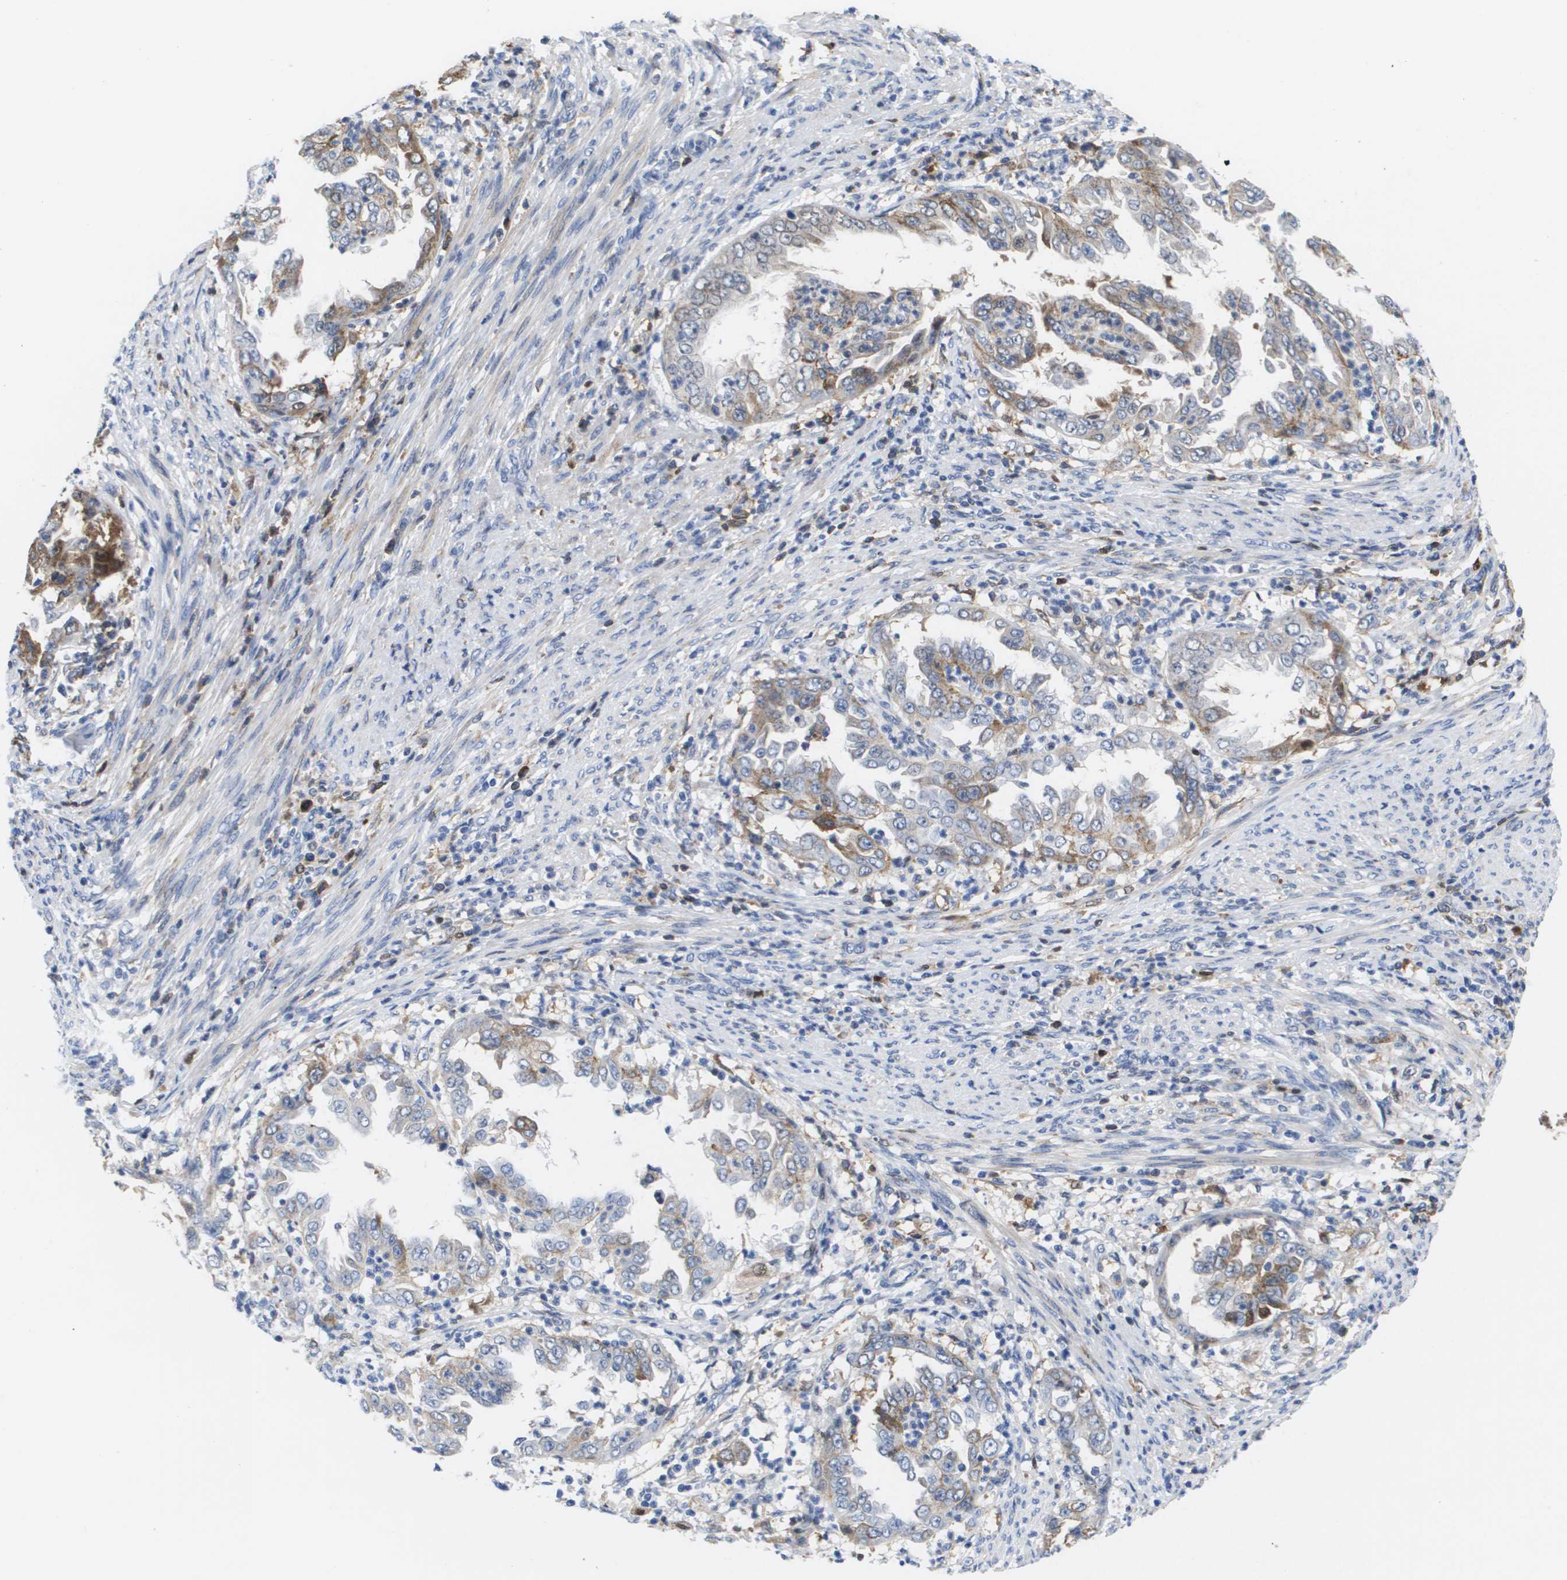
{"staining": {"intensity": "weak", "quantity": "25%-75%", "location": "cytoplasmic/membranous"}, "tissue": "endometrial cancer", "cell_type": "Tumor cells", "image_type": "cancer", "snomed": [{"axis": "morphology", "description": "Adenocarcinoma, NOS"}, {"axis": "topography", "description": "Endometrium"}], "caption": "Endometrial adenocarcinoma stained with a protein marker reveals weak staining in tumor cells.", "gene": "SERPINC1", "patient": {"sex": "female", "age": 85}}